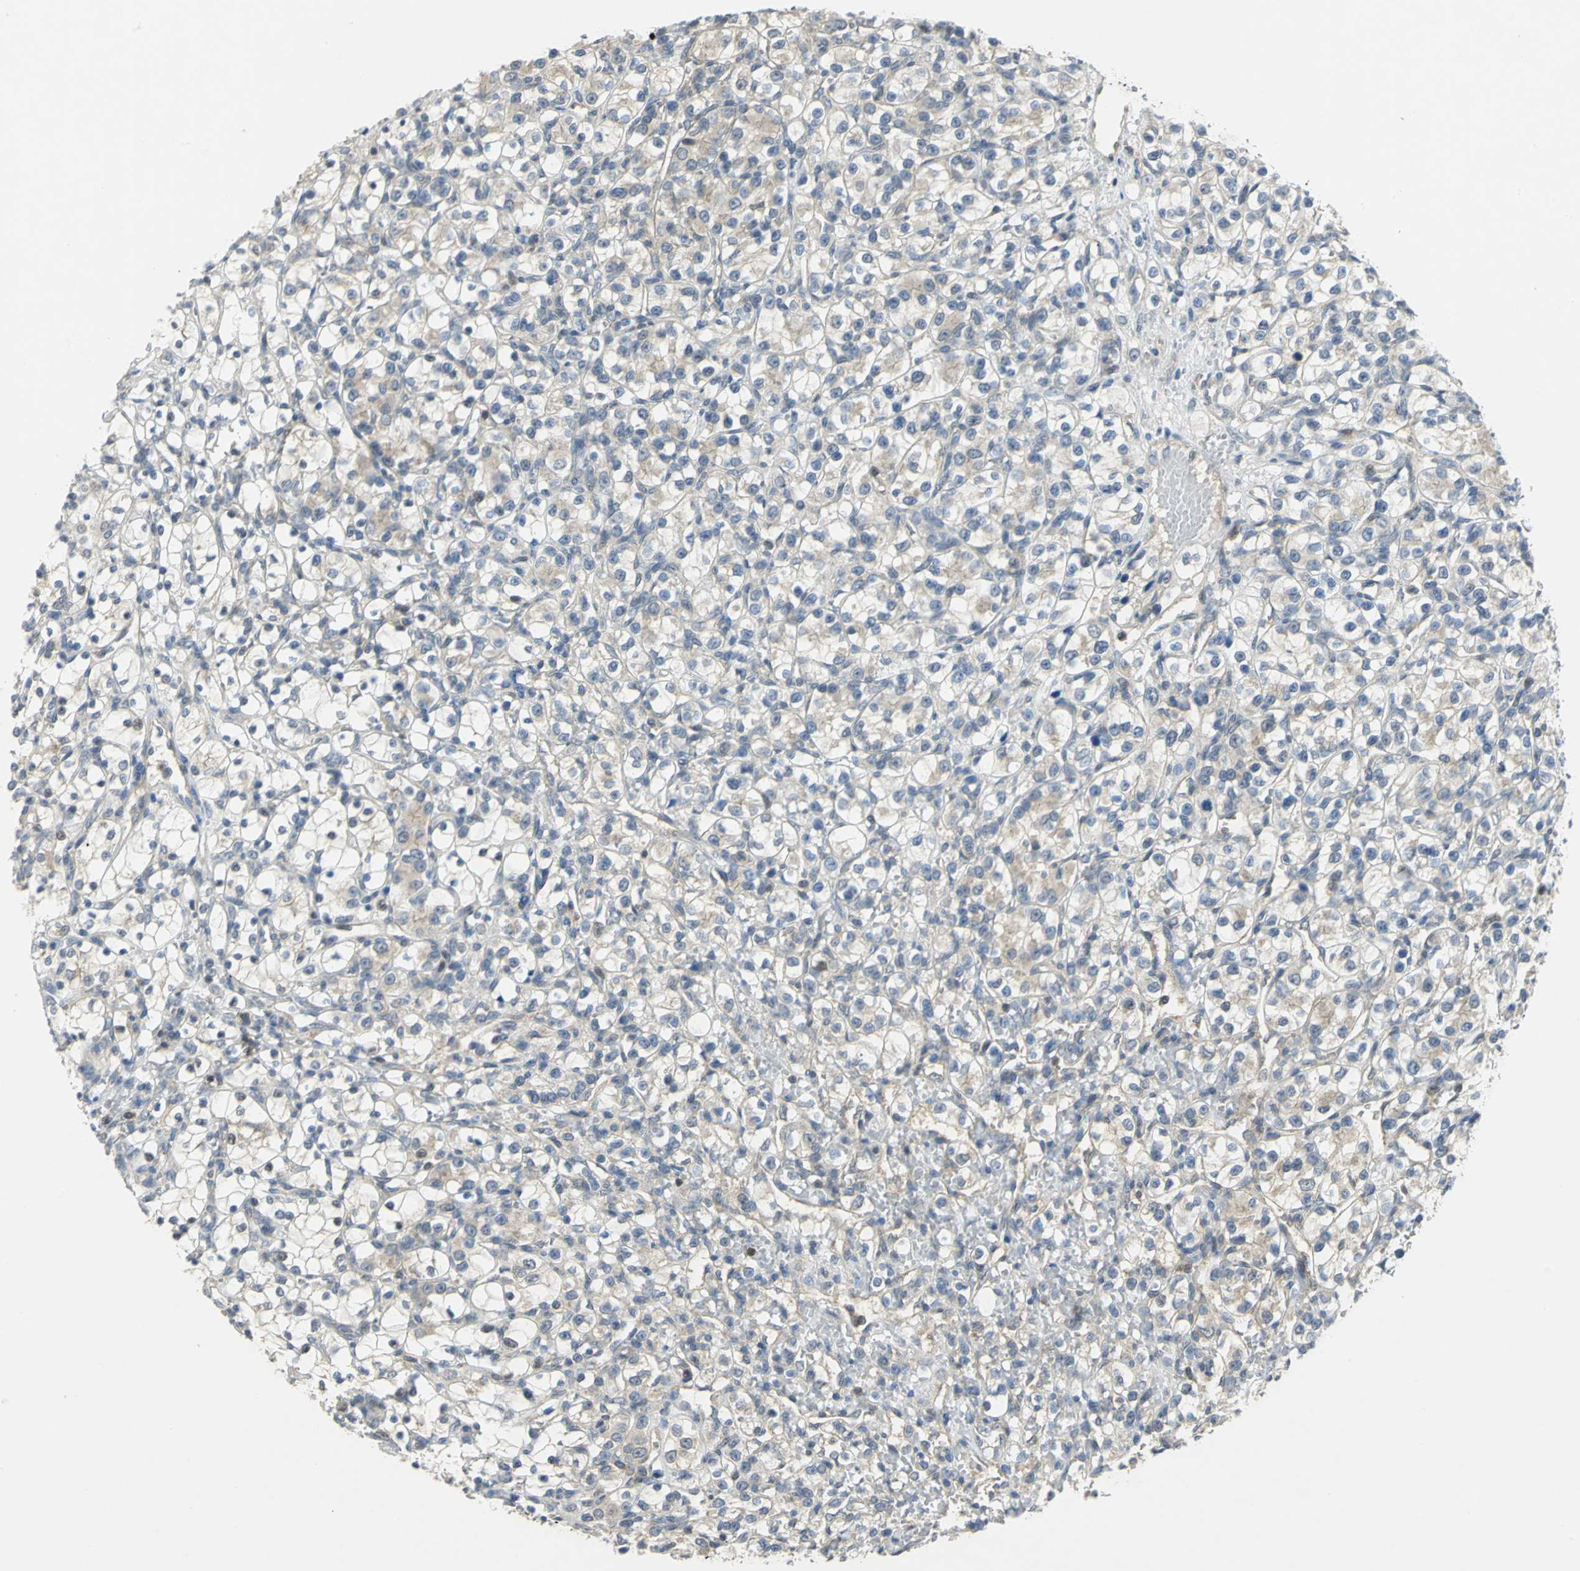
{"staining": {"intensity": "weak", "quantity": "<25%", "location": "cytoplasmic/membranous"}, "tissue": "renal cancer", "cell_type": "Tumor cells", "image_type": "cancer", "snomed": [{"axis": "morphology", "description": "Adenocarcinoma, NOS"}, {"axis": "topography", "description": "Kidney"}], "caption": "A histopathology image of renal adenocarcinoma stained for a protein shows no brown staining in tumor cells.", "gene": "PPIA", "patient": {"sex": "female", "age": 69}}